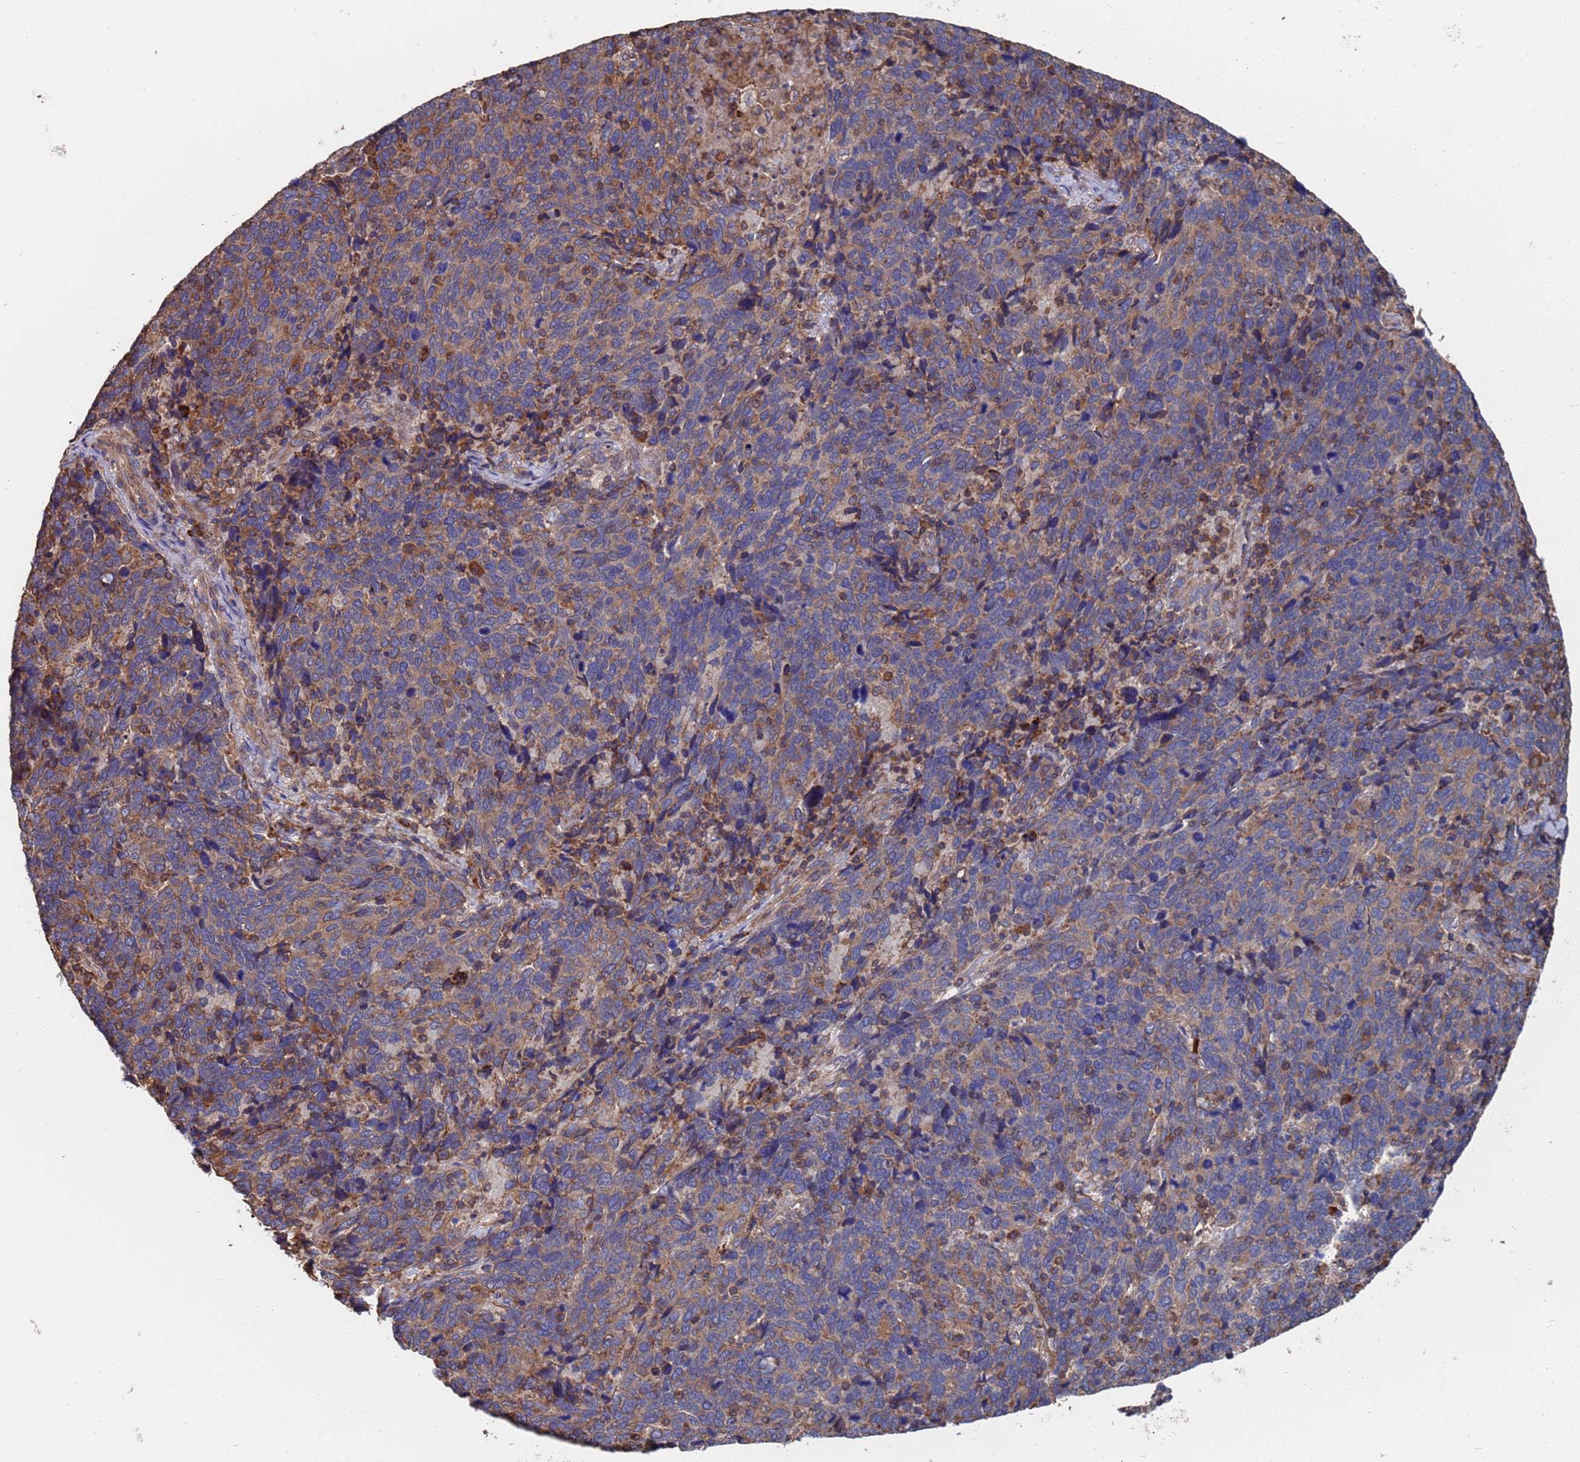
{"staining": {"intensity": "moderate", "quantity": "<25%", "location": "cytoplasmic/membranous"}, "tissue": "cervical cancer", "cell_type": "Tumor cells", "image_type": "cancer", "snomed": [{"axis": "morphology", "description": "Squamous cell carcinoma, NOS"}, {"axis": "topography", "description": "Cervix"}], "caption": "Squamous cell carcinoma (cervical) stained with DAB IHC shows low levels of moderate cytoplasmic/membranous expression in approximately <25% of tumor cells. The protein is shown in brown color, while the nuclei are stained blue.", "gene": "PYCR1", "patient": {"sex": "female", "age": 41}}